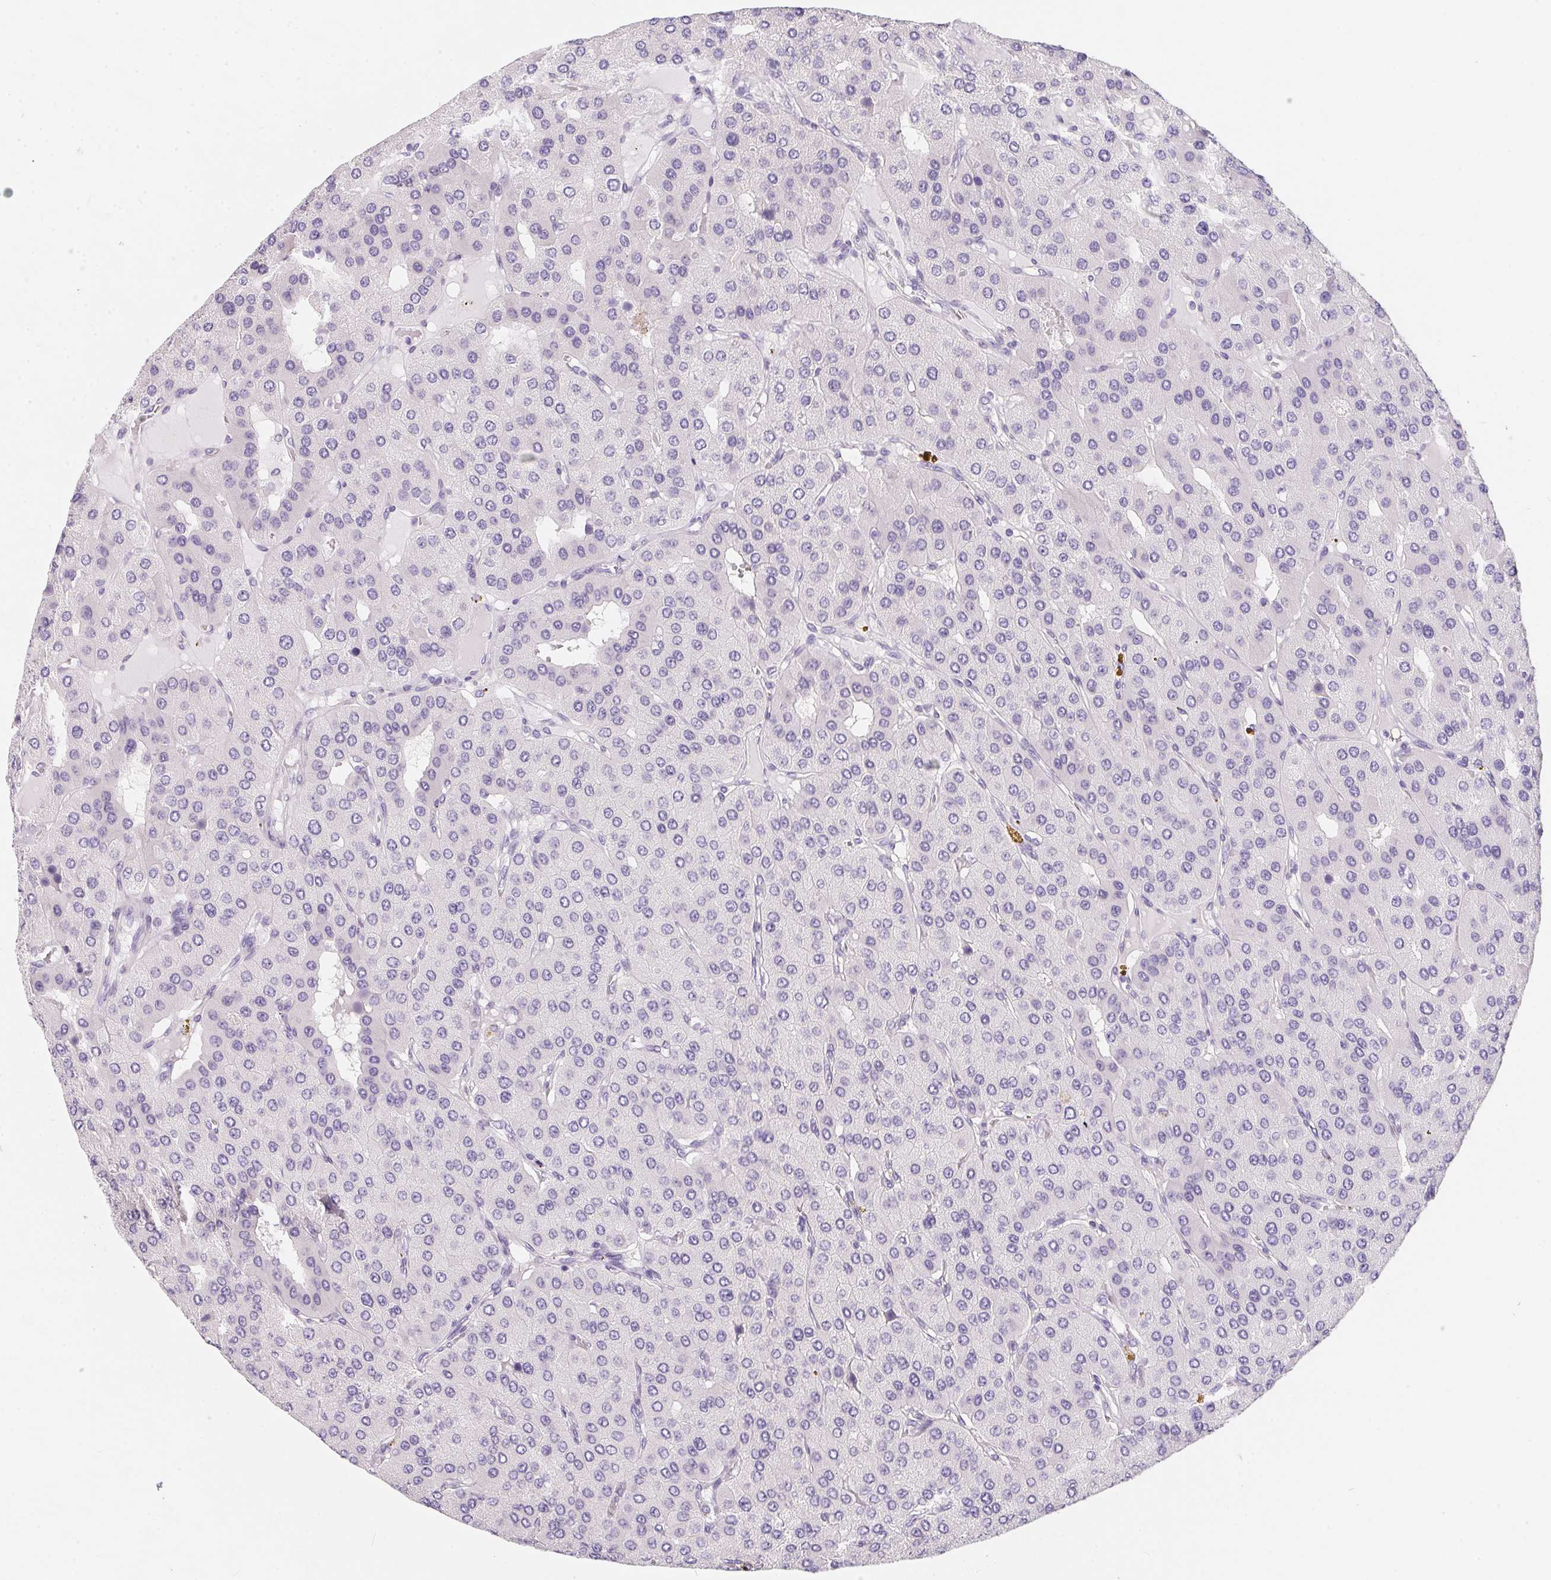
{"staining": {"intensity": "negative", "quantity": "none", "location": "none"}, "tissue": "parathyroid gland", "cell_type": "Glandular cells", "image_type": "normal", "snomed": [{"axis": "morphology", "description": "Normal tissue, NOS"}, {"axis": "morphology", "description": "Adenoma, NOS"}, {"axis": "topography", "description": "Parathyroid gland"}], "caption": "IHC histopathology image of benign parathyroid gland stained for a protein (brown), which exhibits no staining in glandular cells.", "gene": "MAP1A", "patient": {"sex": "female", "age": 86}}